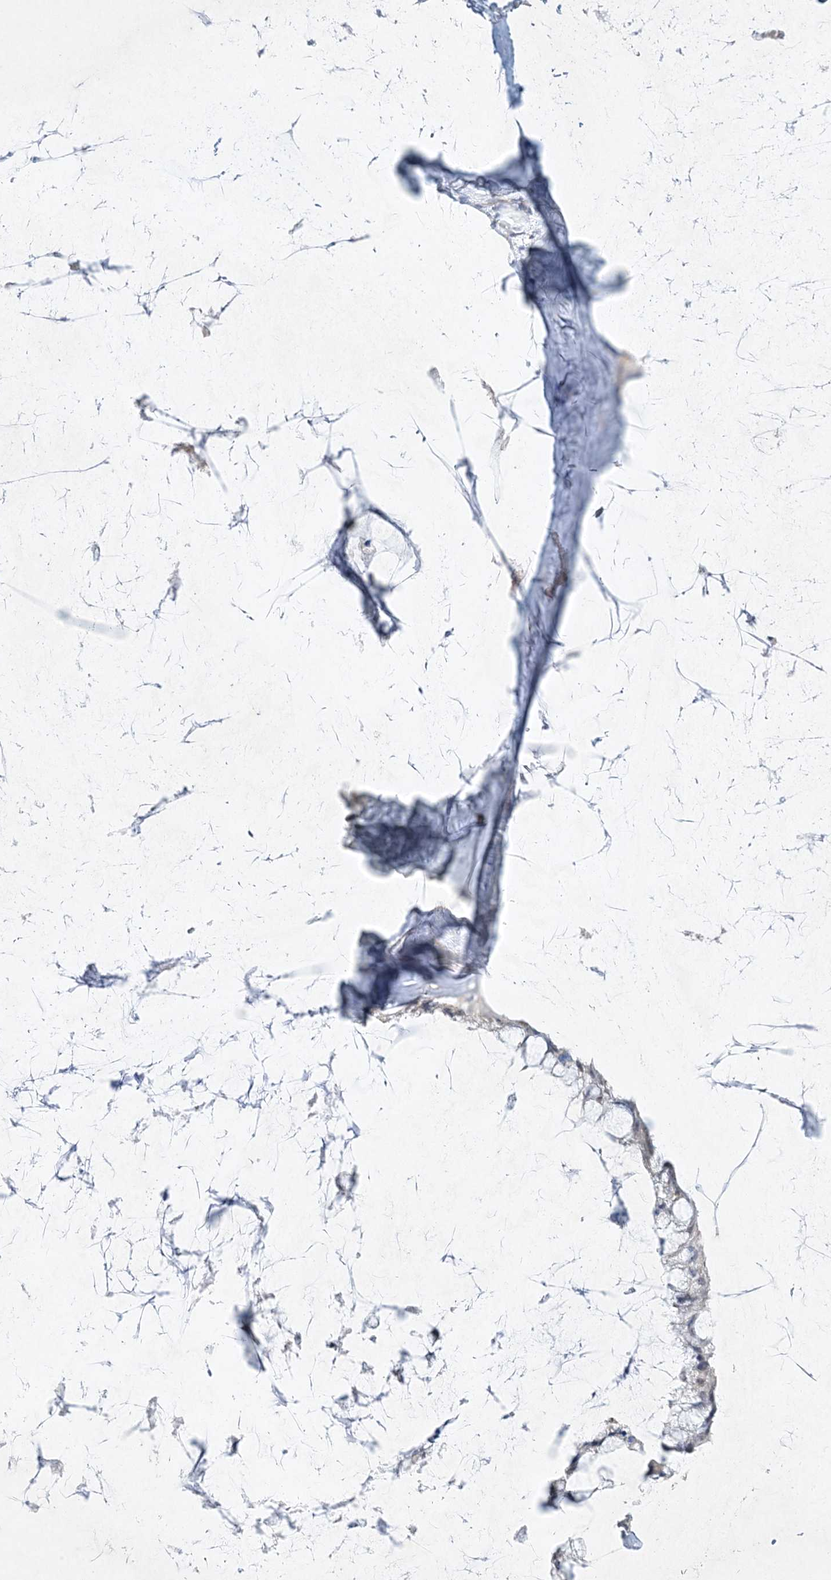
{"staining": {"intensity": "negative", "quantity": "none", "location": "none"}, "tissue": "ovarian cancer", "cell_type": "Tumor cells", "image_type": "cancer", "snomed": [{"axis": "morphology", "description": "Cystadenocarcinoma, mucinous, NOS"}, {"axis": "topography", "description": "Ovary"}], "caption": "Ovarian cancer (mucinous cystadenocarcinoma) was stained to show a protein in brown. There is no significant staining in tumor cells. (Stains: DAB immunohistochemistry (IHC) with hematoxylin counter stain, Microscopy: brightfield microscopy at high magnification).", "gene": "MAT2B", "patient": {"sex": "female", "age": 39}}